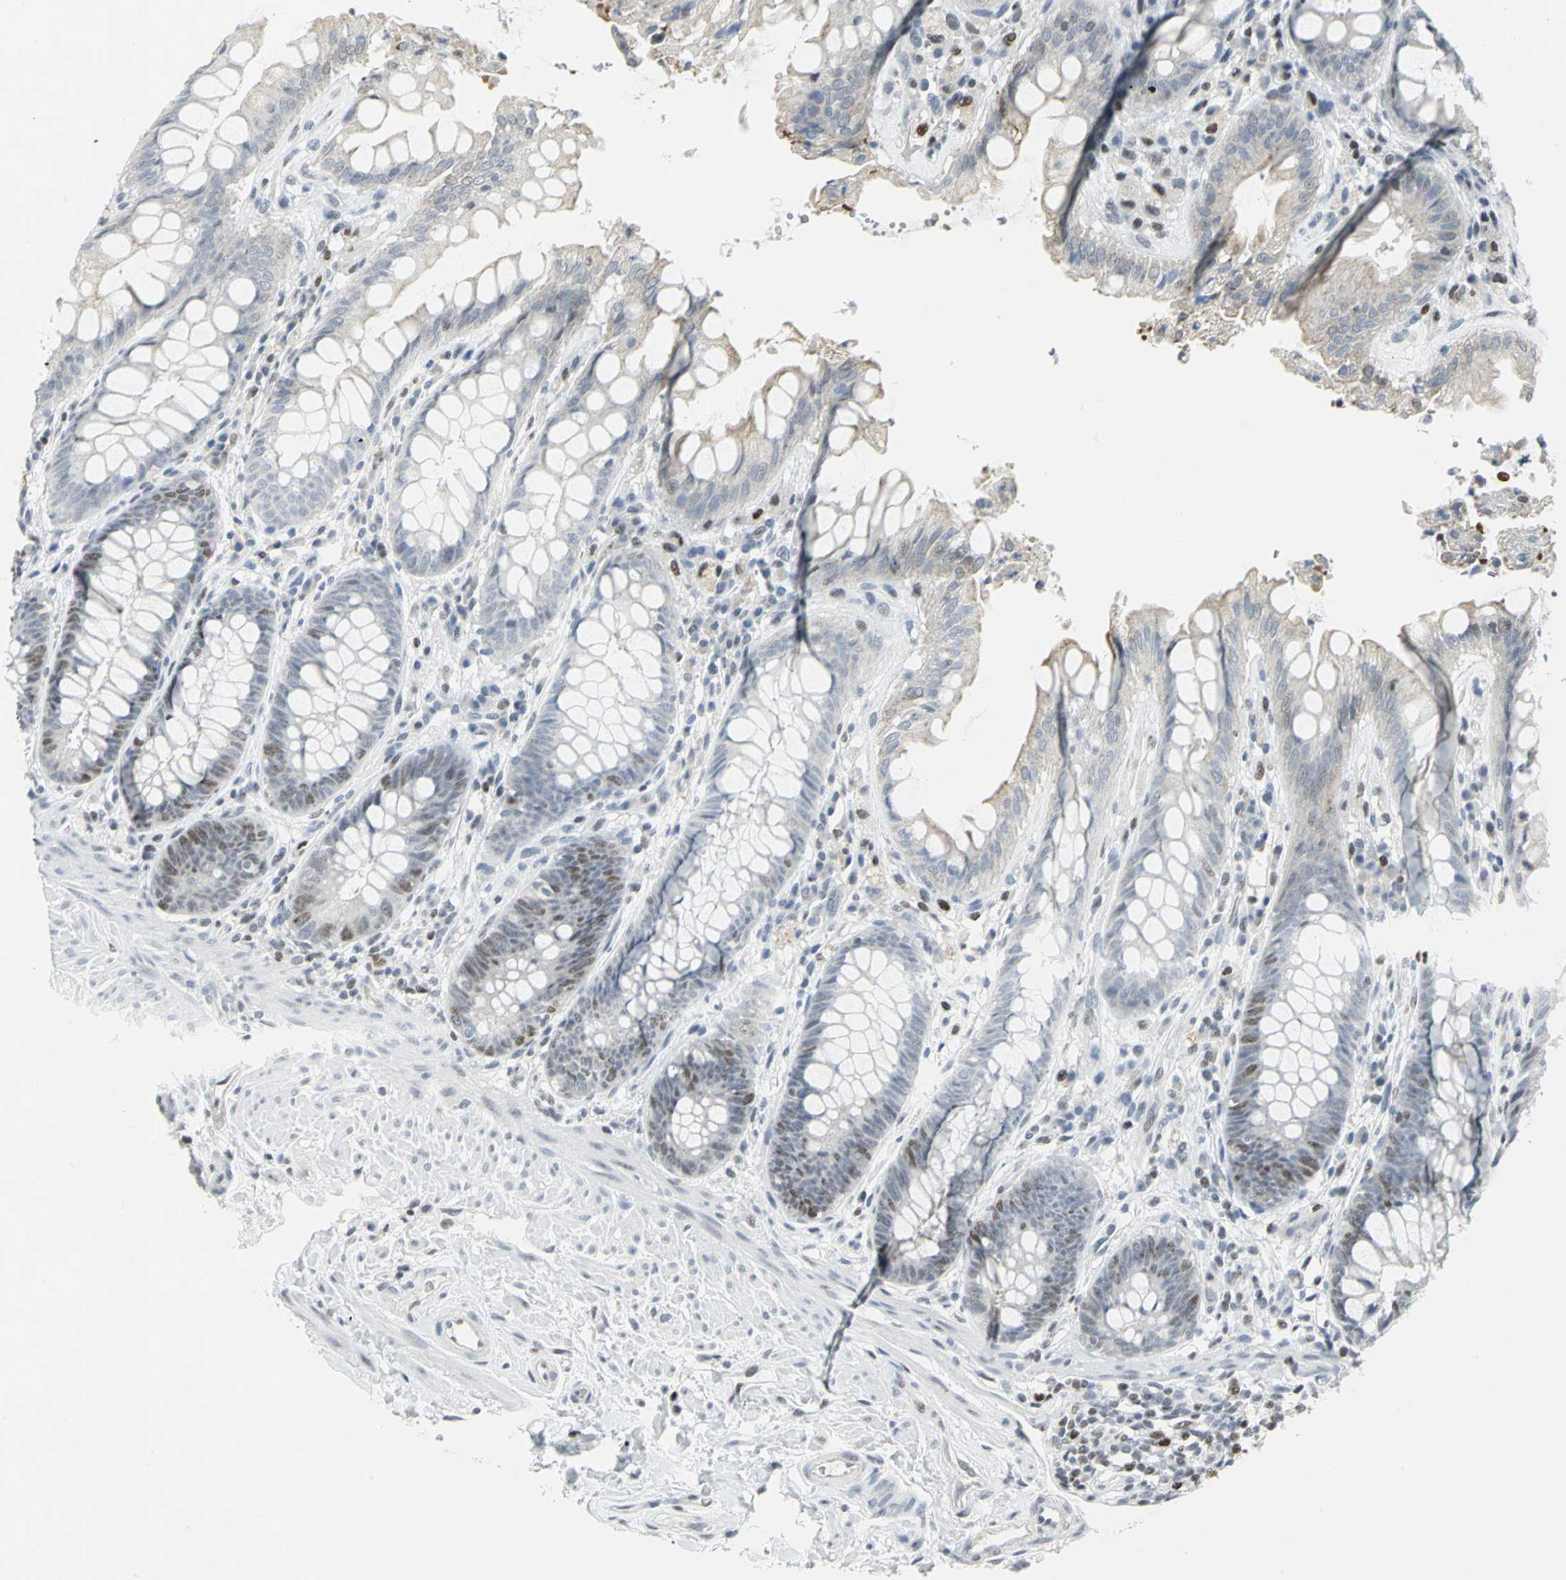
{"staining": {"intensity": "moderate", "quantity": "<25%", "location": "nuclear"}, "tissue": "rectum", "cell_type": "Glandular cells", "image_type": "normal", "snomed": [{"axis": "morphology", "description": "Normal tissue, NOS"}, {"axis": "topography", "description": "Rectum"}], "caption": "Brown immunohistochemical staining in unremarkable human rectum reveals moderate nuclear staining in about <25% of glandular cells. (DAB IHC, brown staining for protein, blue staining for nuclei).", "gene": "RPA1", "patient": {"sex": "female", "age": 46}}